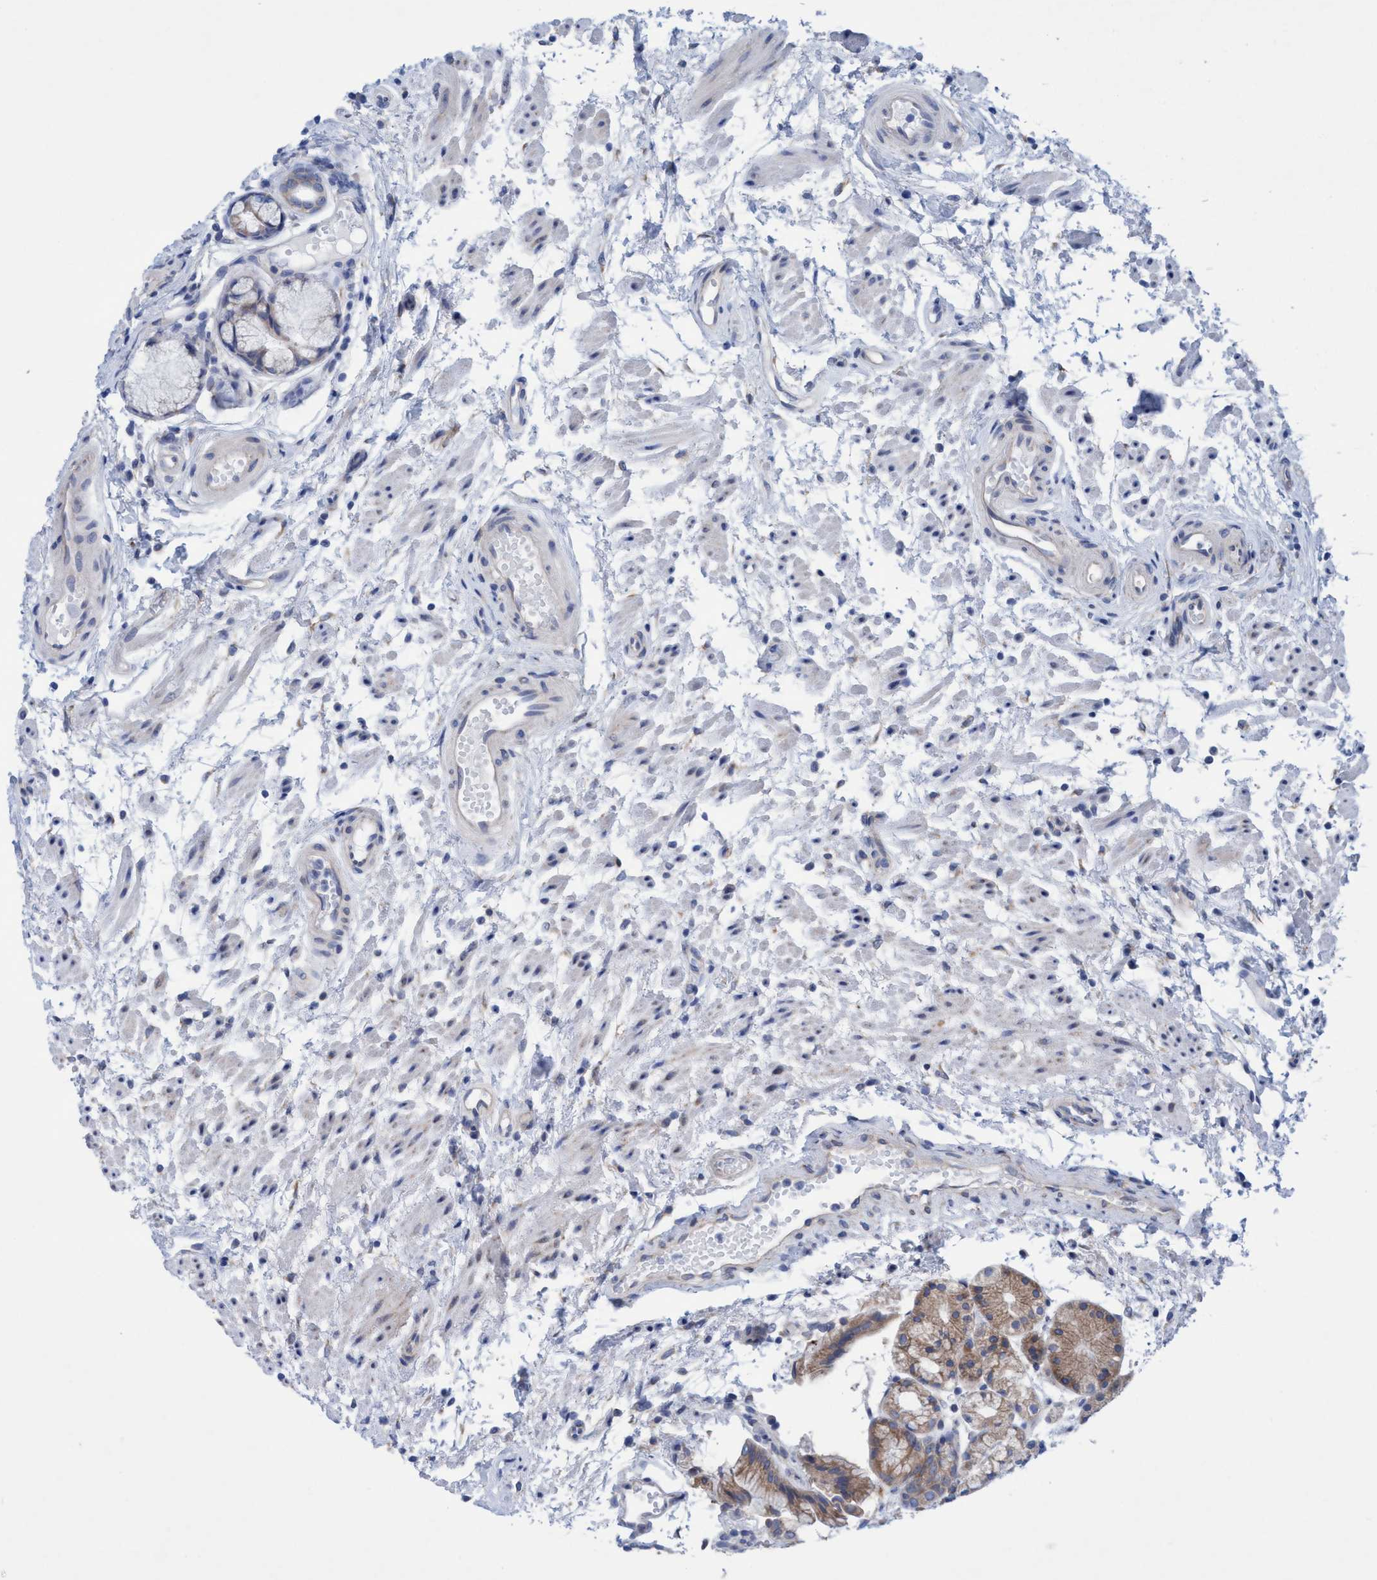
{"staining": {"intensity": "moderate", "quantity": ">75%", "location": "cytoplasmic/membranous"}, "tissue": "stomach", "cell_type": "Glandular cells", "image_type": "normal", "snomed": [{"axis": "morphology", "description": "Normal tissue, NOS"}, {"axis": "topography", "description": "Stomach, upper"}], "caption": "A histopathology image showing moderate cytoplasmic/membranous staining in about >75% of glandular cells in unremarkable stomach, as visualized by brown immunohistochemical staining.", "gene": "RSAD1", "patient": {"sex": "male", "age": 72}}